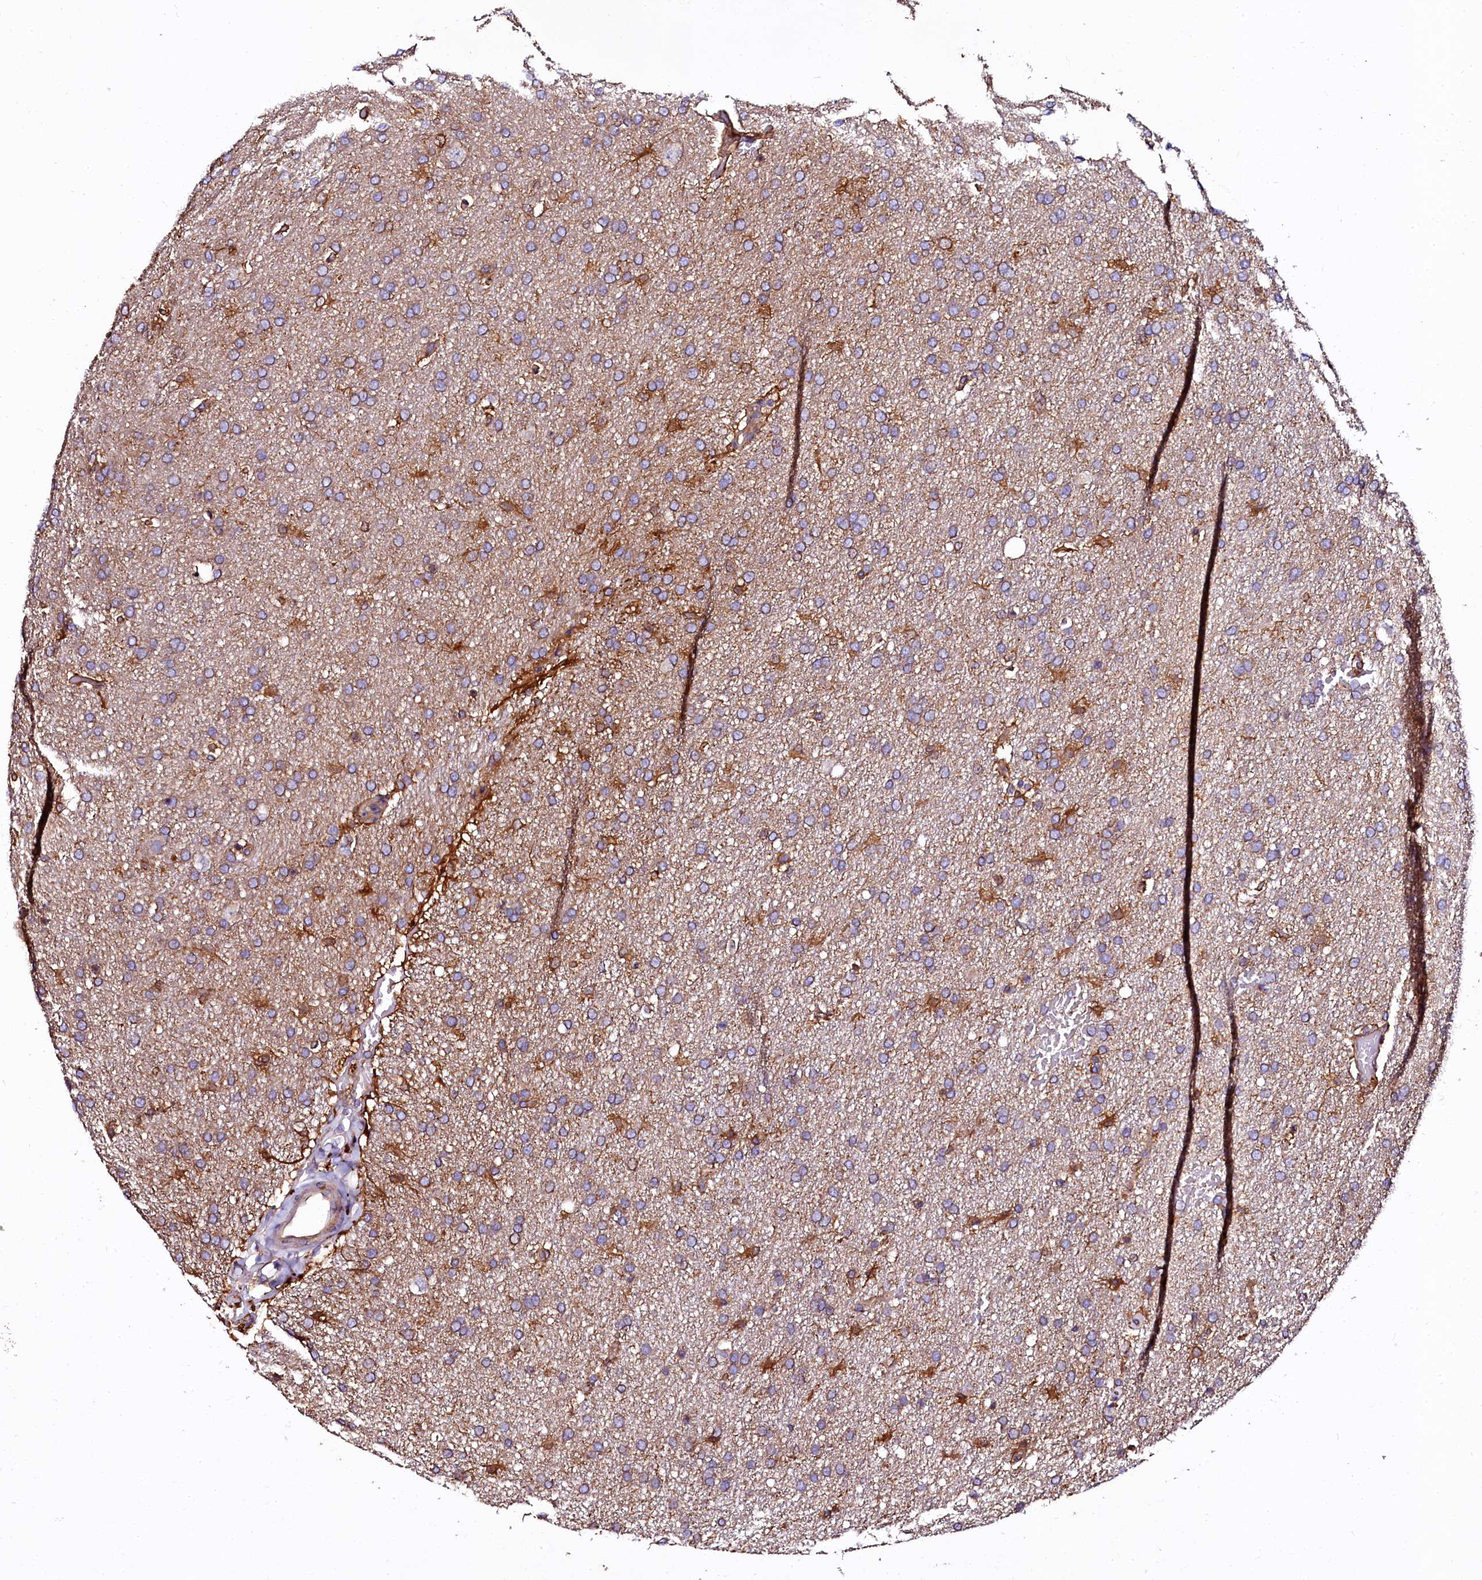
{"staining": {"intensity": "negative", "quantity": "none", "location": "none"}, "tissue": "glioma", "cell_type": "Tumor cells", "image_type": "cancer", "snomed": [{"axis": "morphology", "description": "Glioma, malignant, High grade"}, {"axis": "topography", "description": "Brain"}], "caption": "Immunohistochemistry (IHC) photomicrograph of neoplastic tissue: human glioma stained with DAB (3,3'-diaminobenzidine) displays no significant protein staining in tumor cells.", "gene": "APPL2", "patient": {"sex": "male", "age": 72}}